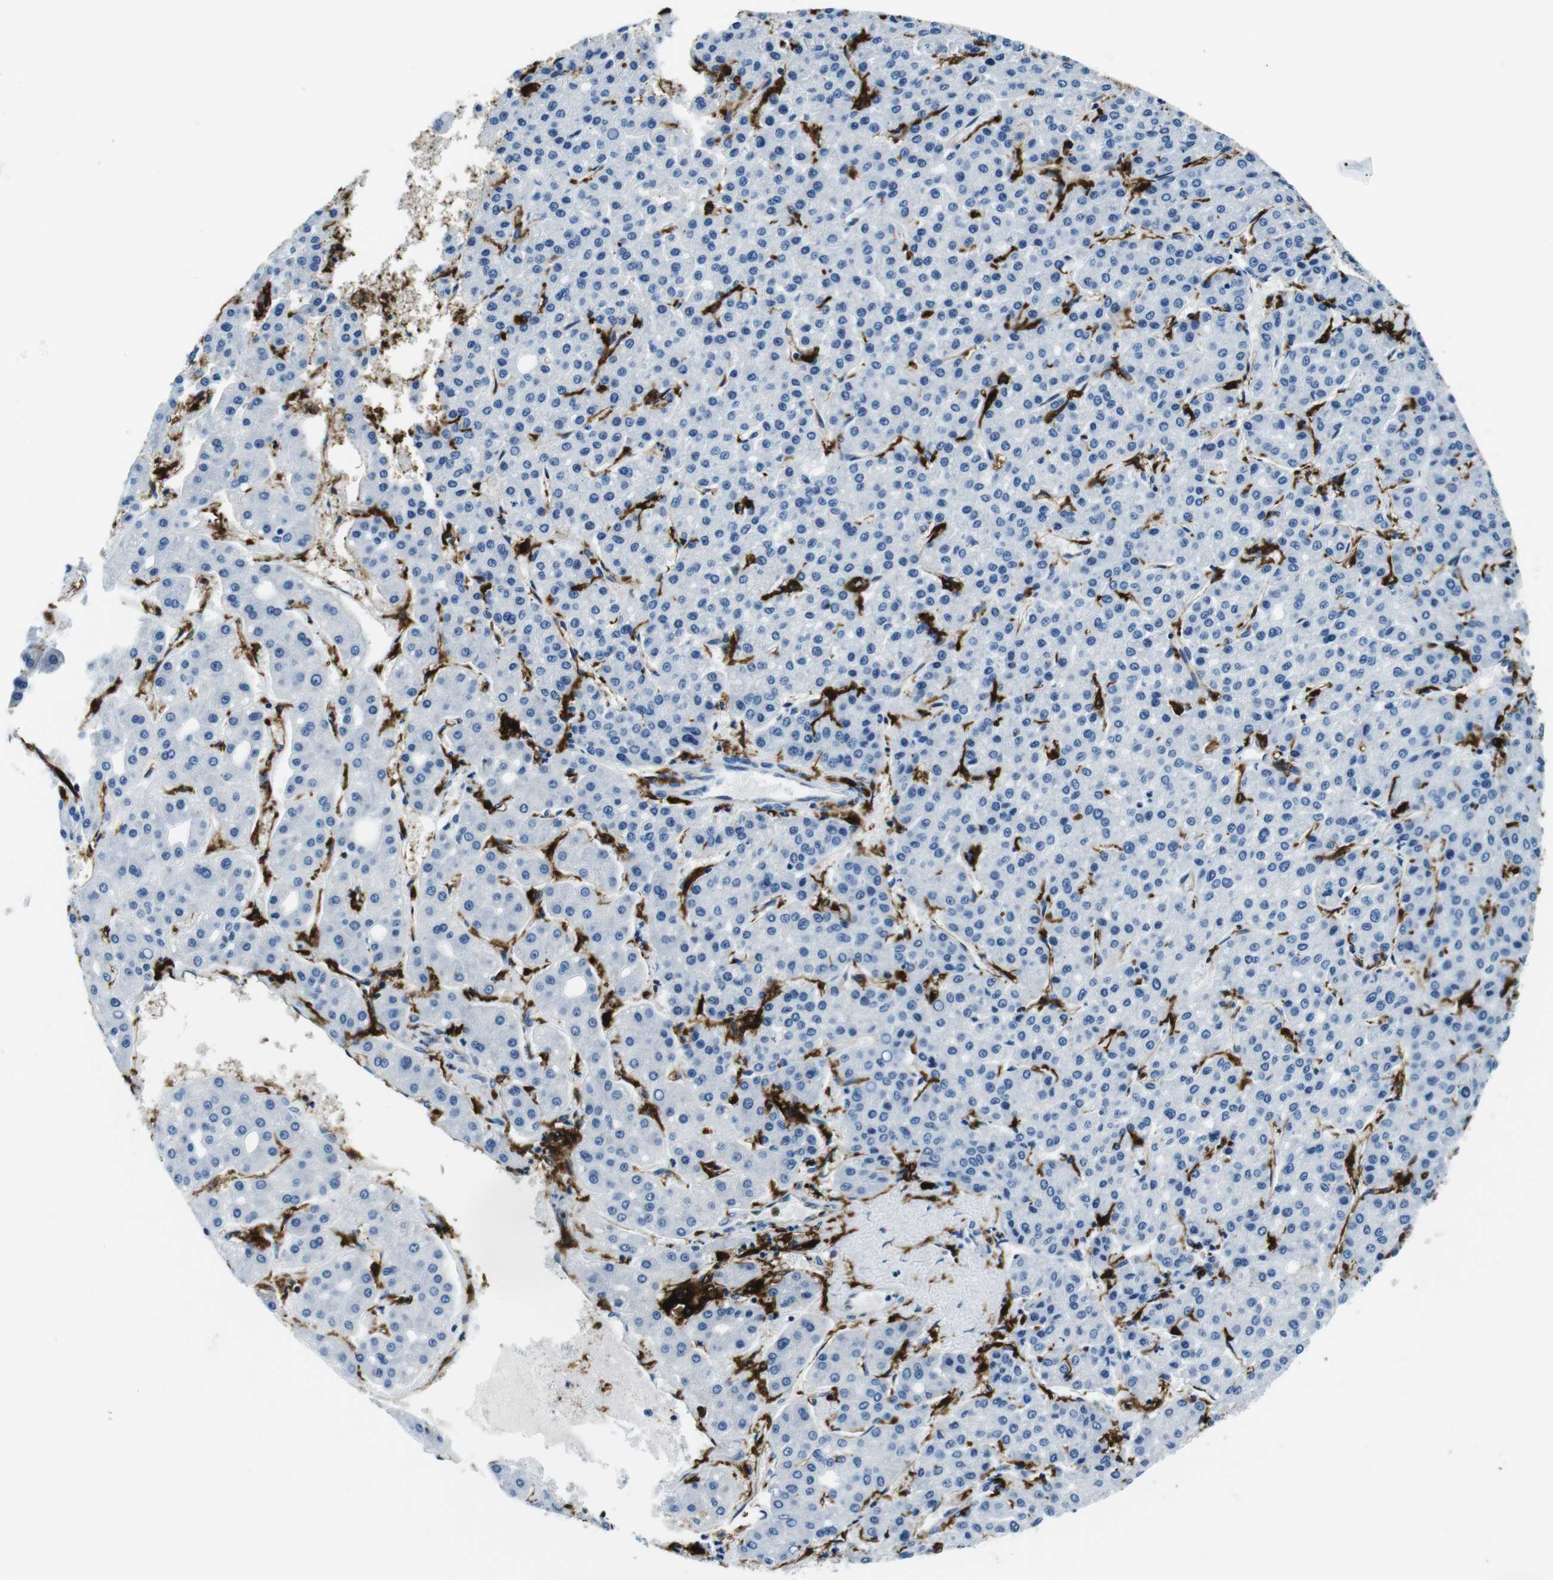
{"staining": {"intensity": "negative", "quantity": "none", "location": "none"}, "tissue": "liver cancer", "cell_type": "Tumor cells", "image_type": "cancer", "snomed": [{"axis": "morphology", "description": "Carcinoma, Hepatocellular, NOS"}, {"axis": "topography", "description": "Liver"}], "caption": "DAB immunohistochemical staining of human liver cancer exhibits no significant positivity in tumor cells.", "gene": "HLA-DRB1", "patient": {"sex": "male", "age": 65}}